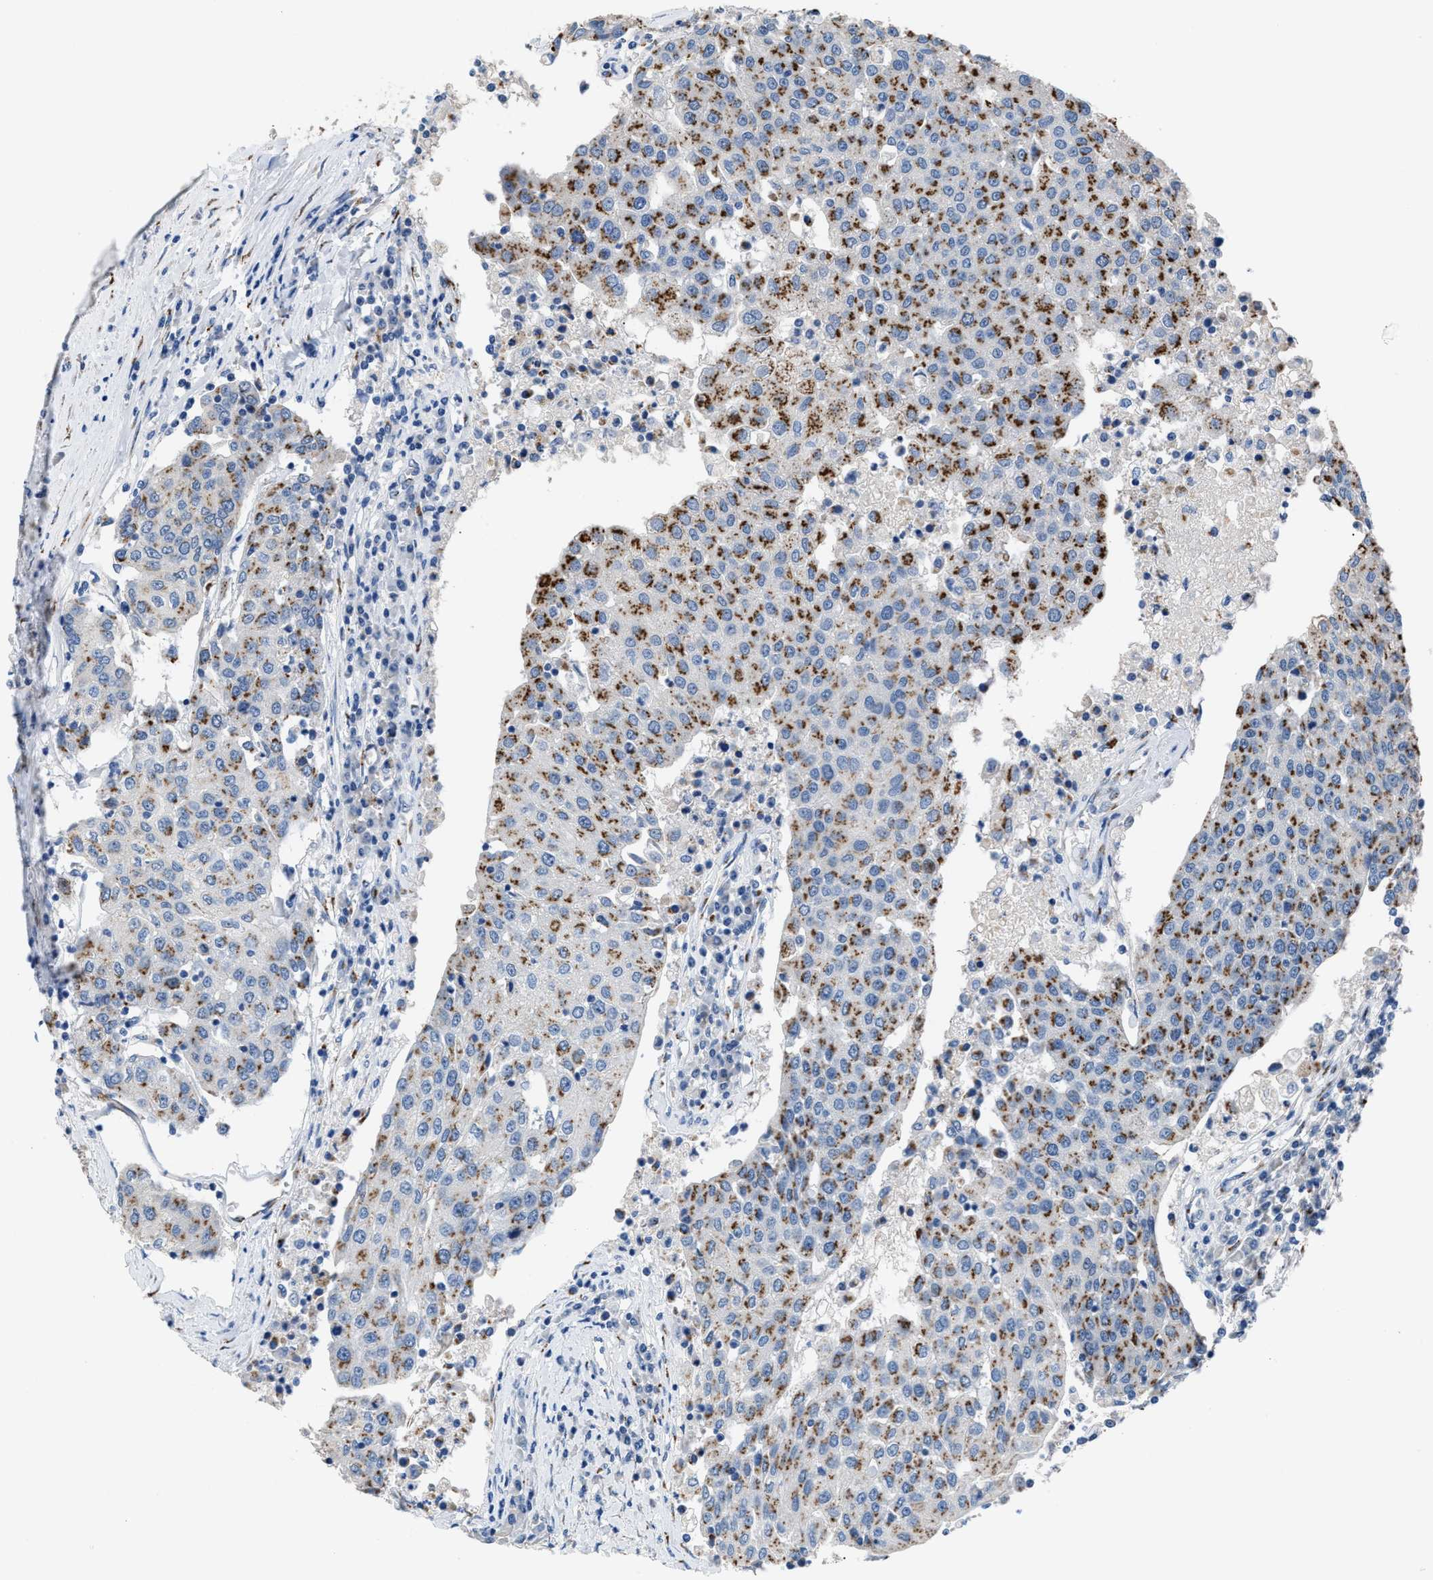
{"staining": {"intensity": "strong", "quantity": ">75%", "location": "cytoplasmic/membranous"}, "tissue": "urothelial cancer", "cell_type": "Tumor cells", "image_type": "cancer", "snomed": [{"axis": "morphology", "description": "Urothelial carcinoma, High grade"}, {"axis": "topography", "description": "Urinary bladder"}], "caption": "Approximately >75% of tumor cells in high-grade urothelial carcinoma display strong cytoplasmic/membranous protein positivity as visualized by brown immunohistochemical staining.", "gene": "GOLM1", "patient": {"sex": "female", "age": 85}}